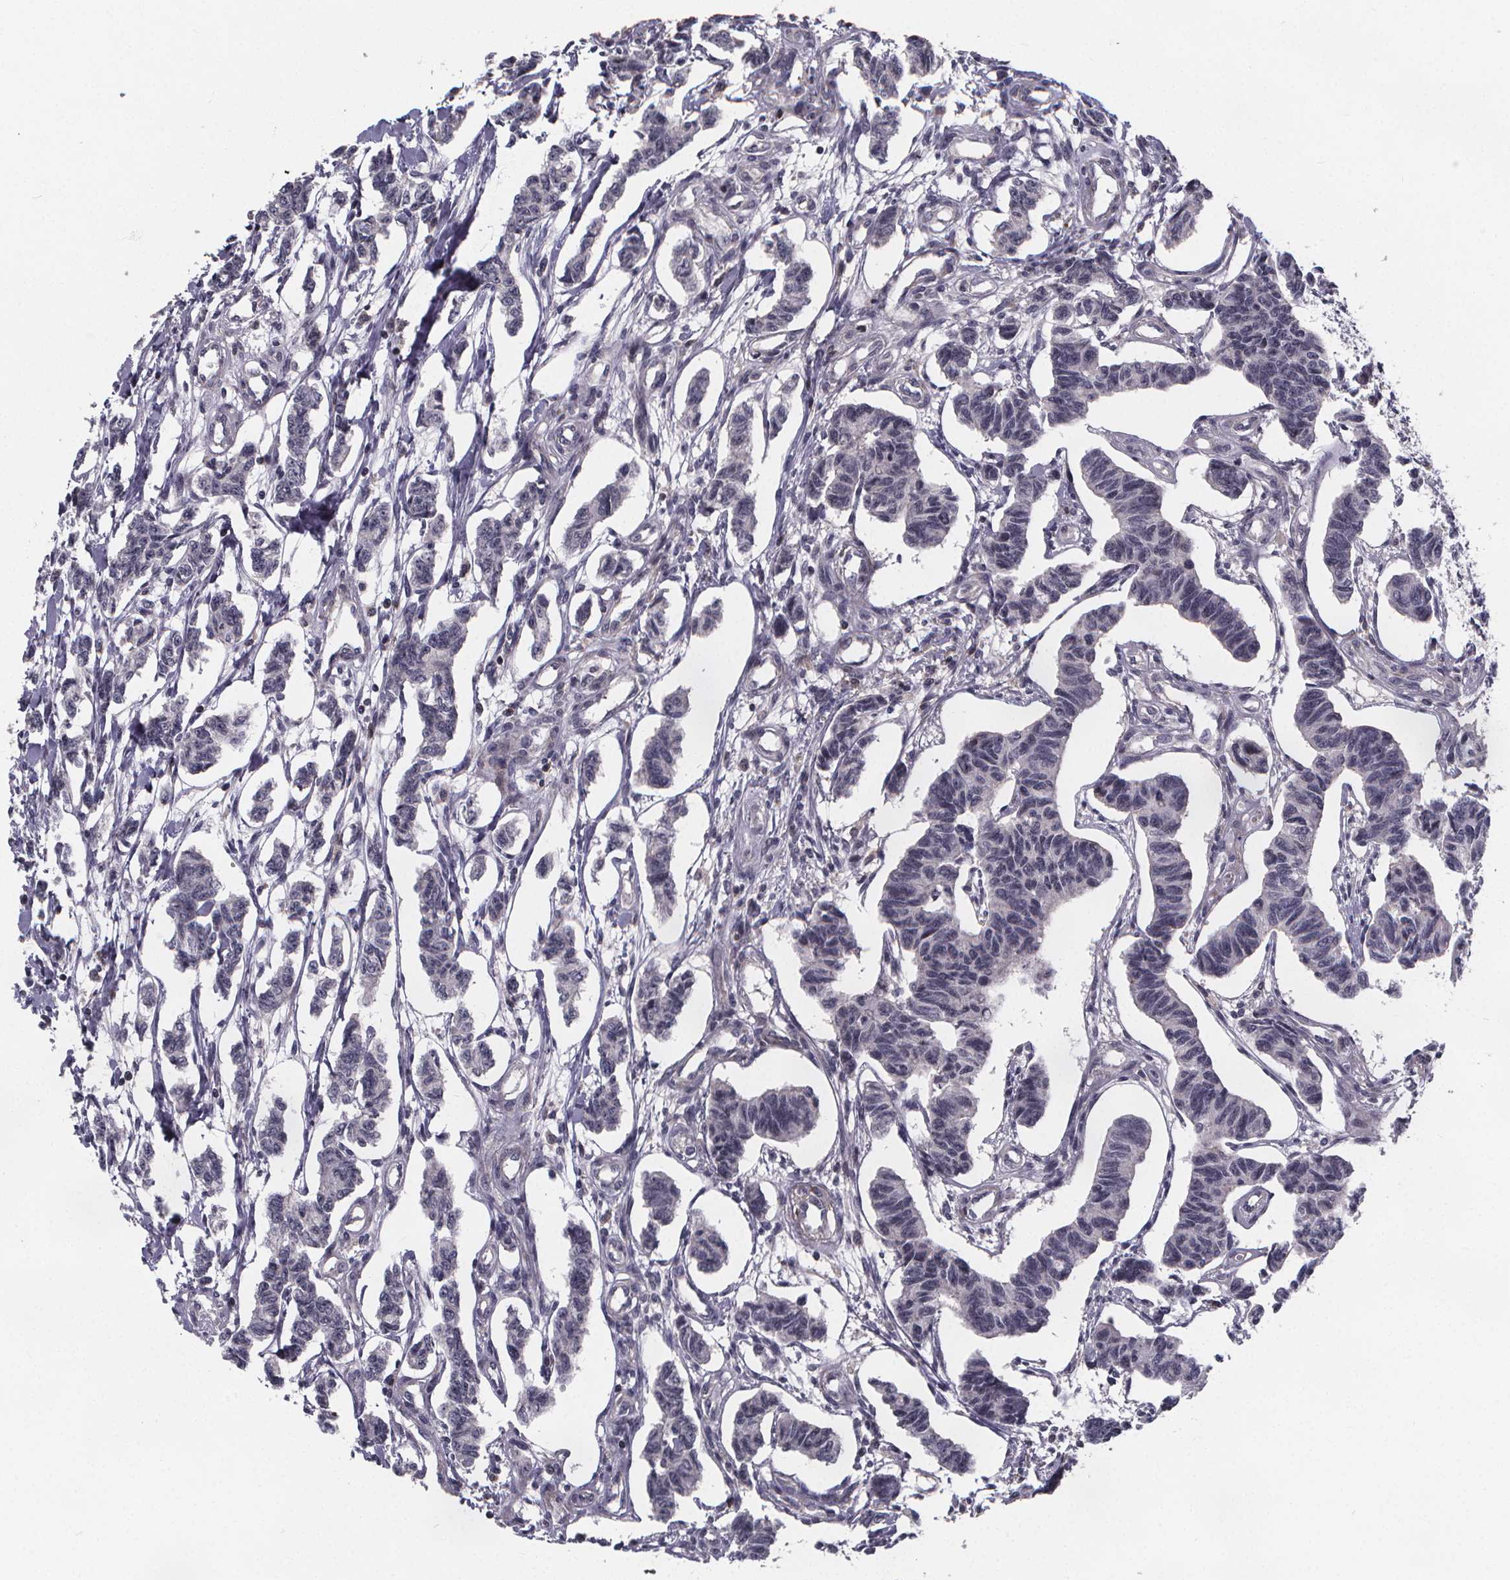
{"staining": {"intensity": "negative", "quantity": "none", "location": "none"}, "tissue": "carcinoid", "cell_type": "Tumor cells", "image_type": "cancer", "snomed": [{"axis": "morphology", "description": "Carcinoid, malignant, NOS"}, {"axis": "topography", "description": "Kidney"}], "caption": "The IHC histopathology image has no significant expression in tumor cells of carcinoid tissue. (Immunohistochemistry, brightfield microscopy, high magnification).", "gene": "FBXW2", "patient": {"sex": "female", "age": 41}}